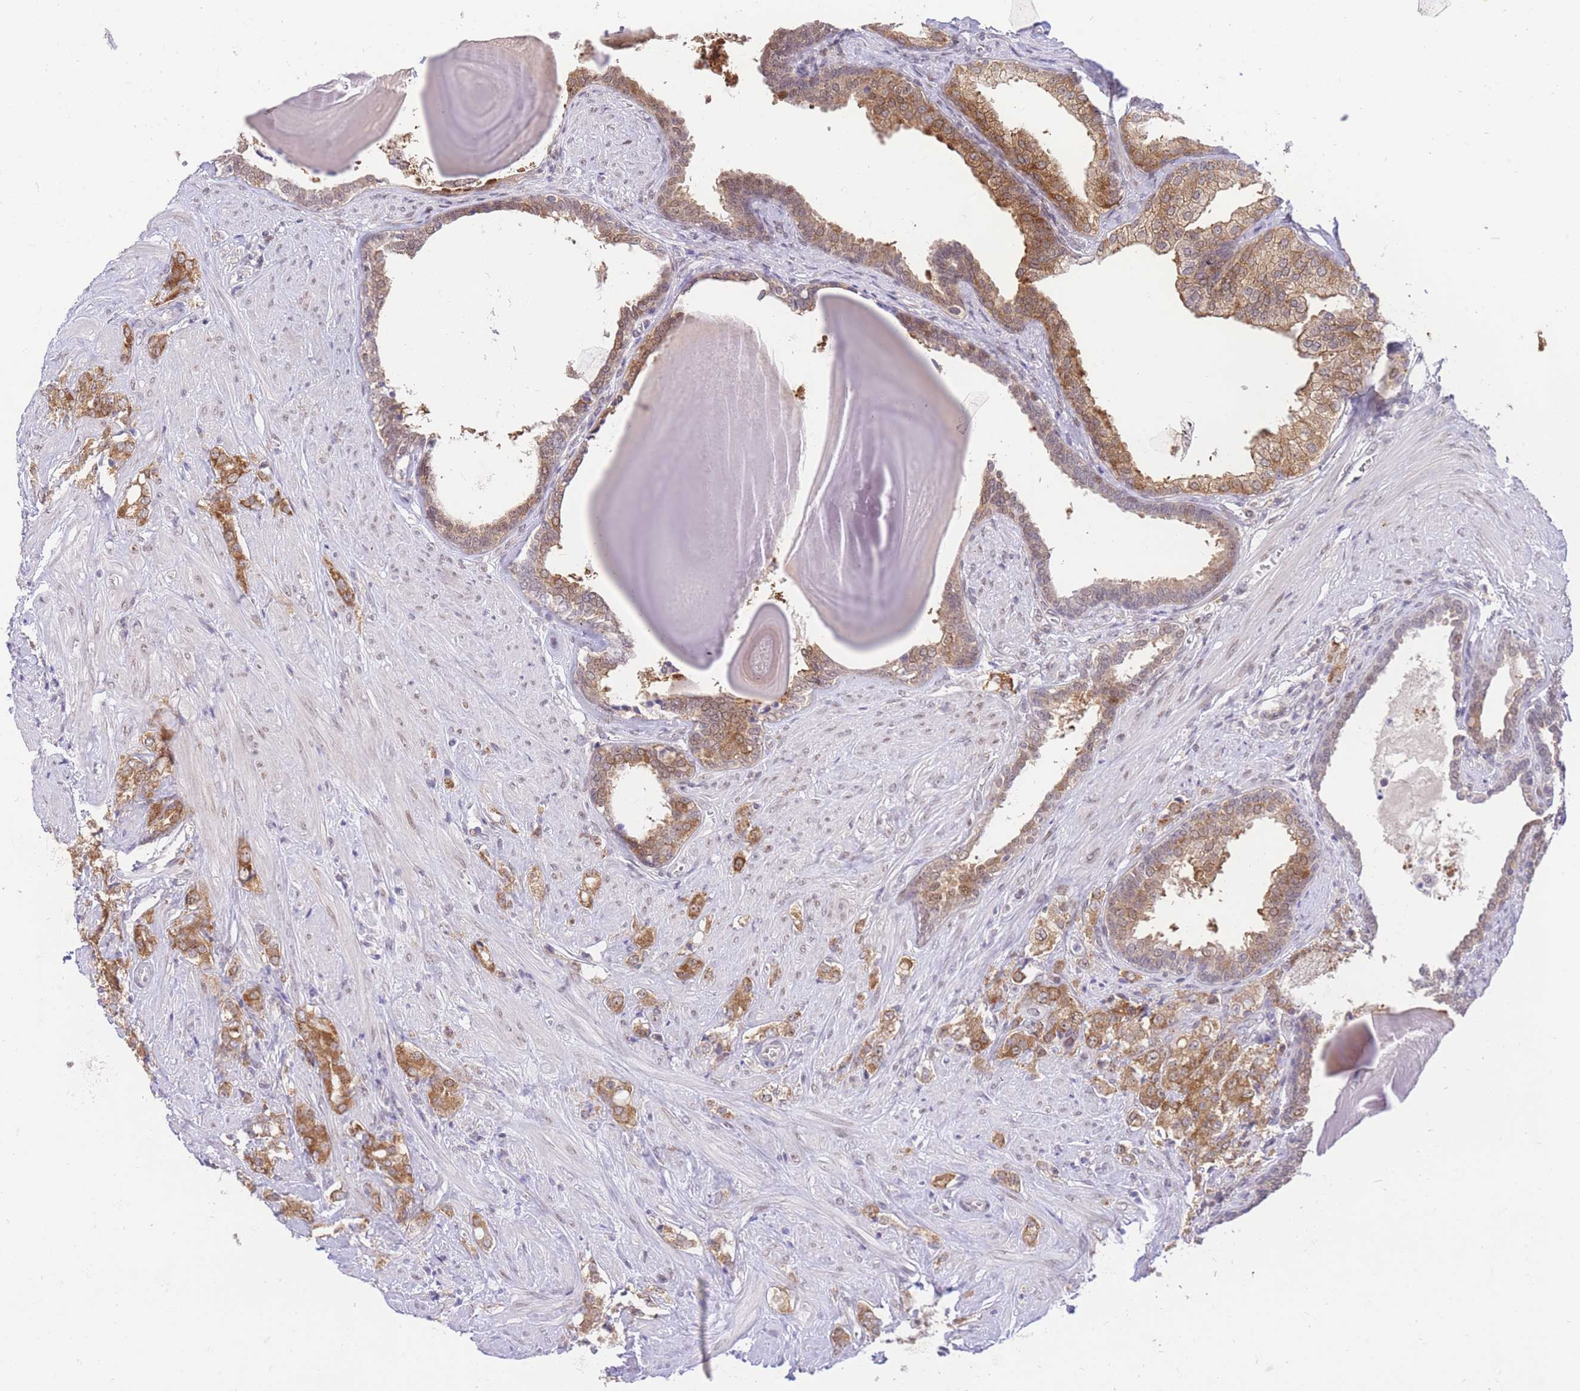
{"staining": {"intensity": "moderate", "quantity": ">75%", "location": "cytoplasmic/membranous"}, "tissue": "prostate cancer", "cell_type": "Tumor cells", "image_type": "cancer", "snomed": [{"axis": "morphology", "description": "Adenocarcinoma, High grade"}, {"axis": "topography", "description": "Prostate"}], "caption": "DAB (3,3'-diaminobenzidine) immunohistochemical staining of human high-grade adenocarcinoma (prostate) shows moderate cytoplasmic/membranous protein expression in approximately >75% of tumor cells. Immunohistochemistry stains the protein in brown and the nuclei are stained blue.", "gene": "STK39", "patient": {"sex": "male", "age": 62}}